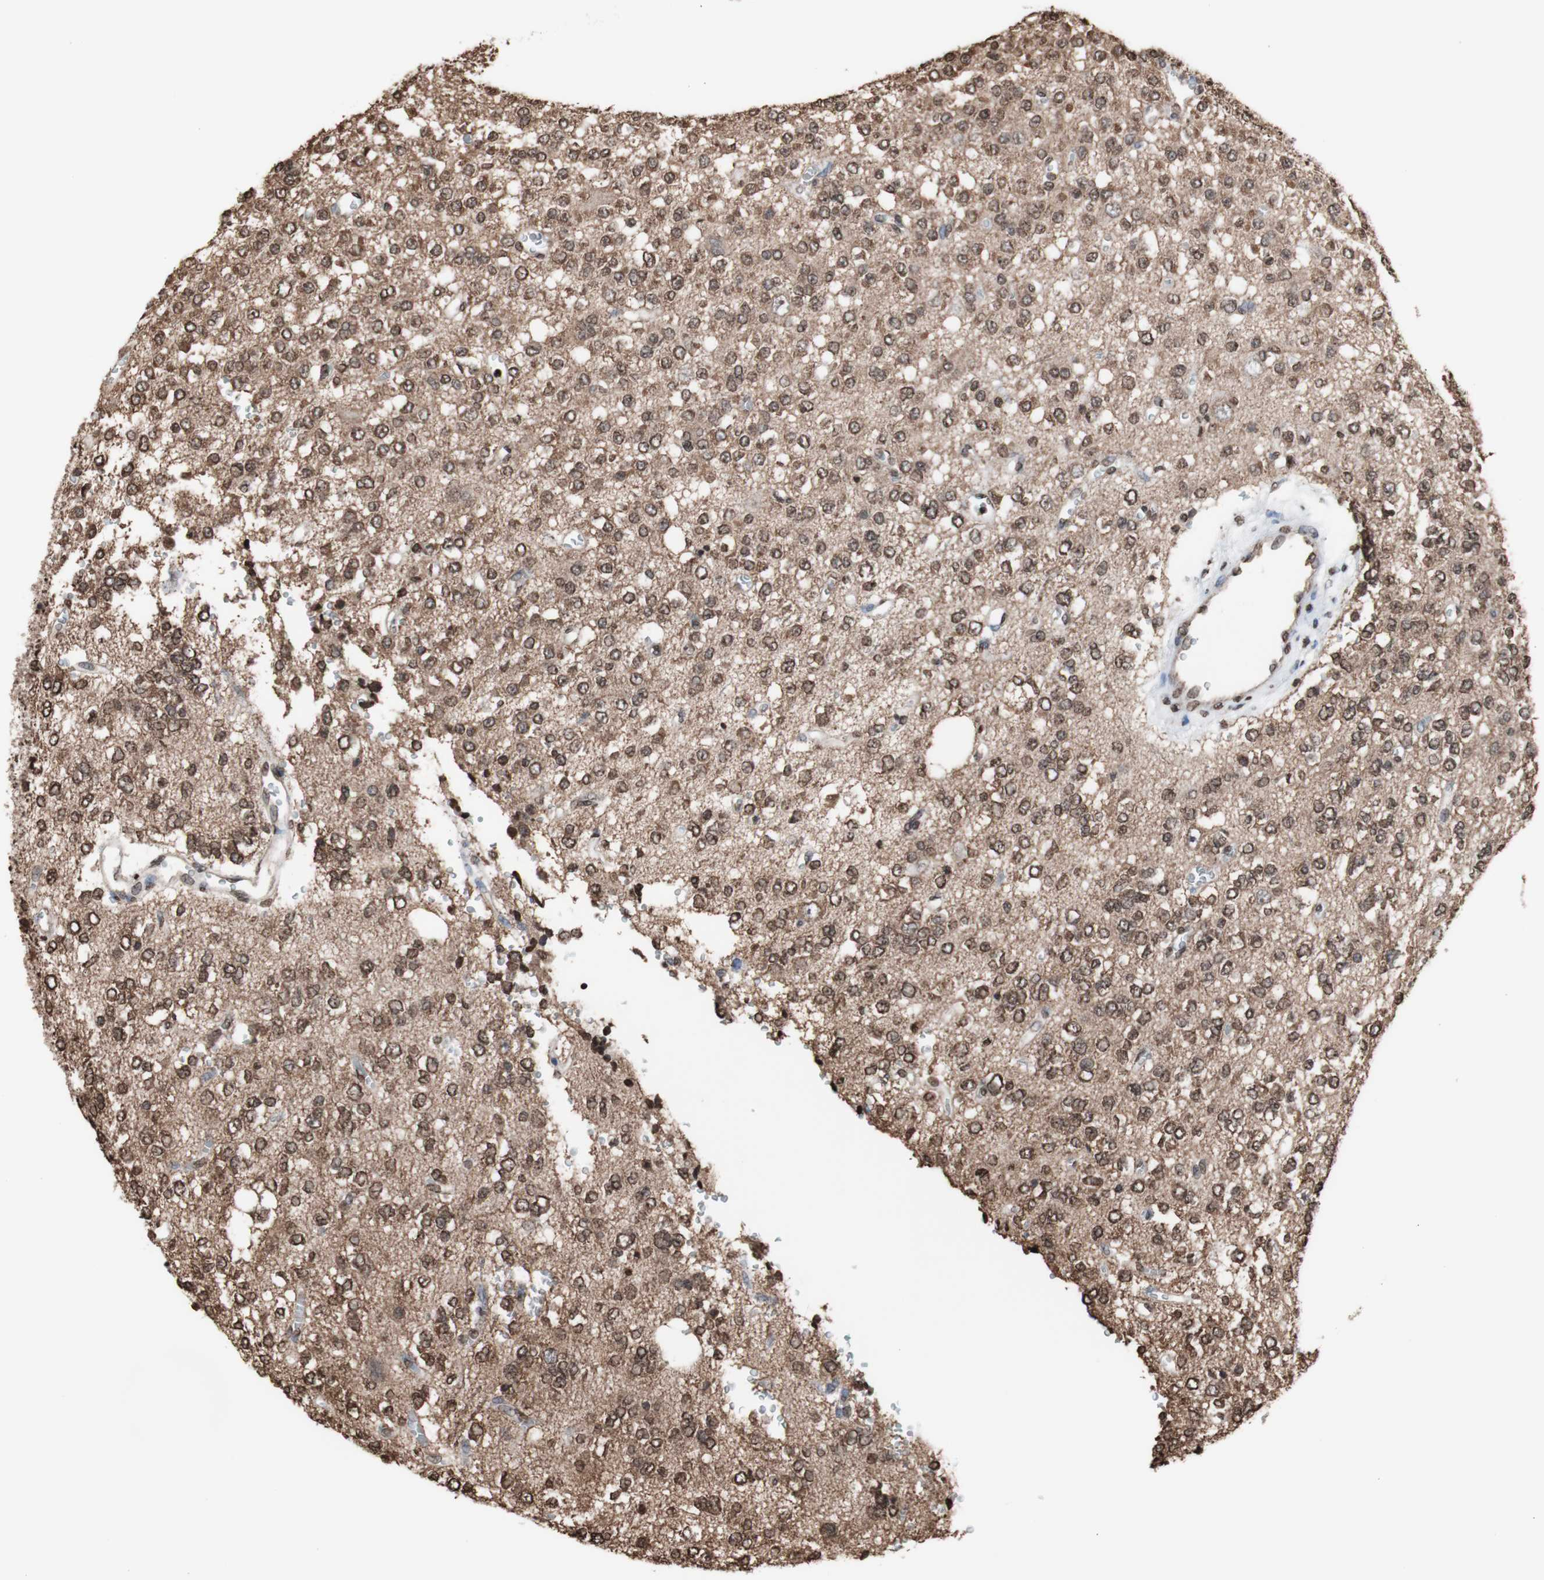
{"staining": {"intensity": "moderate", "quantity": ">75%", "location": "cytoplasmic/membranous,nuclear"}, "tissue": "glioma", "cell_type": "Tumor cells", "image_type": "cancer", "snomed": [{"axis": "morphology", "description": "Glioma, malignant, Low grade"}, {"axis": "topography", "description": "Brain"}], "caption": "Immunohistochemistry (IHC) histopathology image of malignant glioma (low-grade) stained for a protein (brown), which reveals medium levels of moderate cytoplasmic/membranous and nuclear positivity in approximately >75% of tumor cells.", "gene": "SNAI2", "patient": {"sex": "male", "age": 38}}